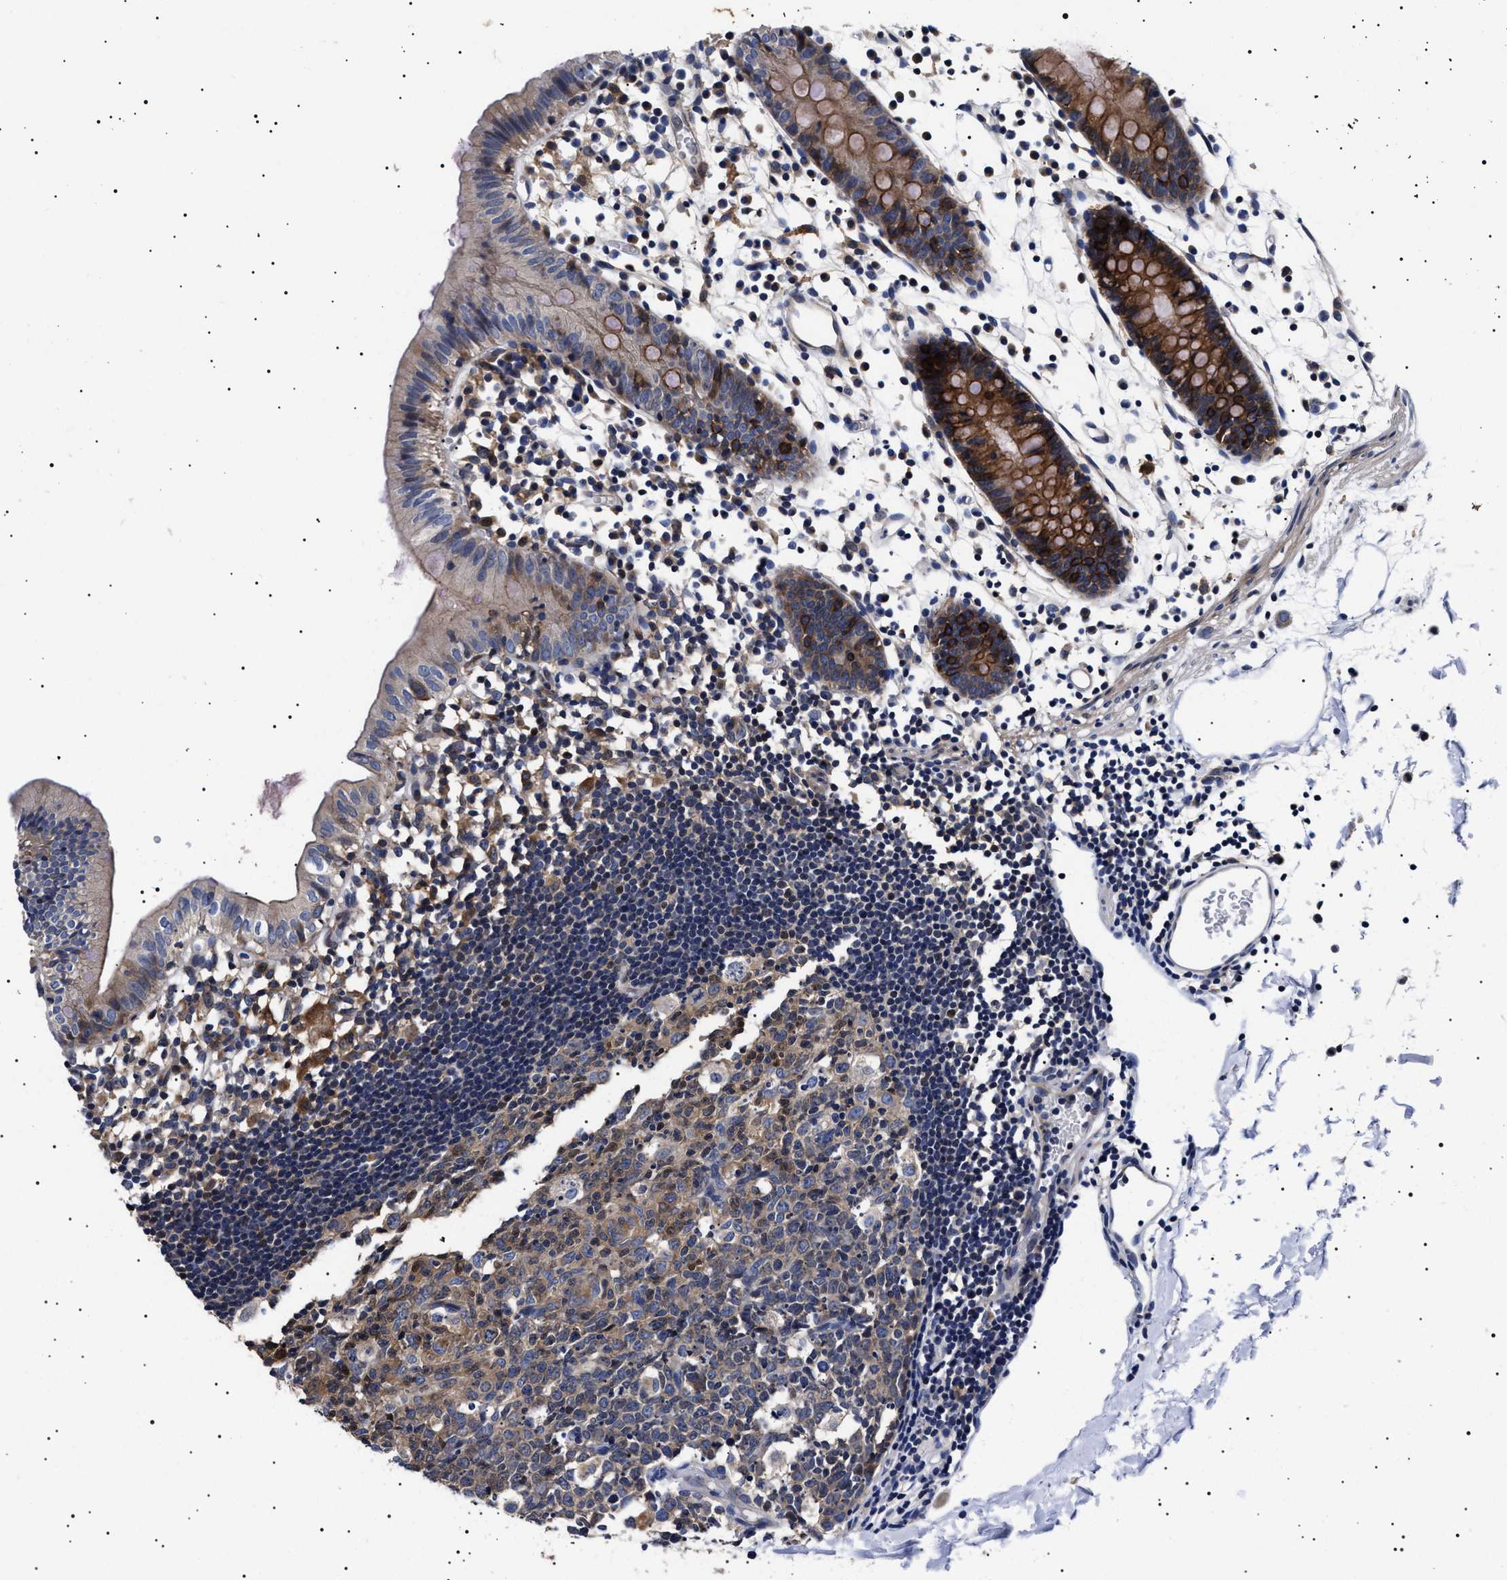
{"staining": {"intensity": "weak", "quantity": ">75%", "location": "cytoplasmic/membranous"}, "tissue": "colon", "cell_type": "Endothelial cells", "image_type": "normal", "snomed": [{"axis": "morphology", "description": "Normal tissue, NOS"}, {"axis": "topography", "description": "Colon"}], "caption": "Endothelial cells exhibit low levels of weak cytoplasmic/membranous expression in approximately >75% of cells in unremarkable human colon.", "gene": "SLC4A7", "patient": {"sex": "male", "age": 14}}